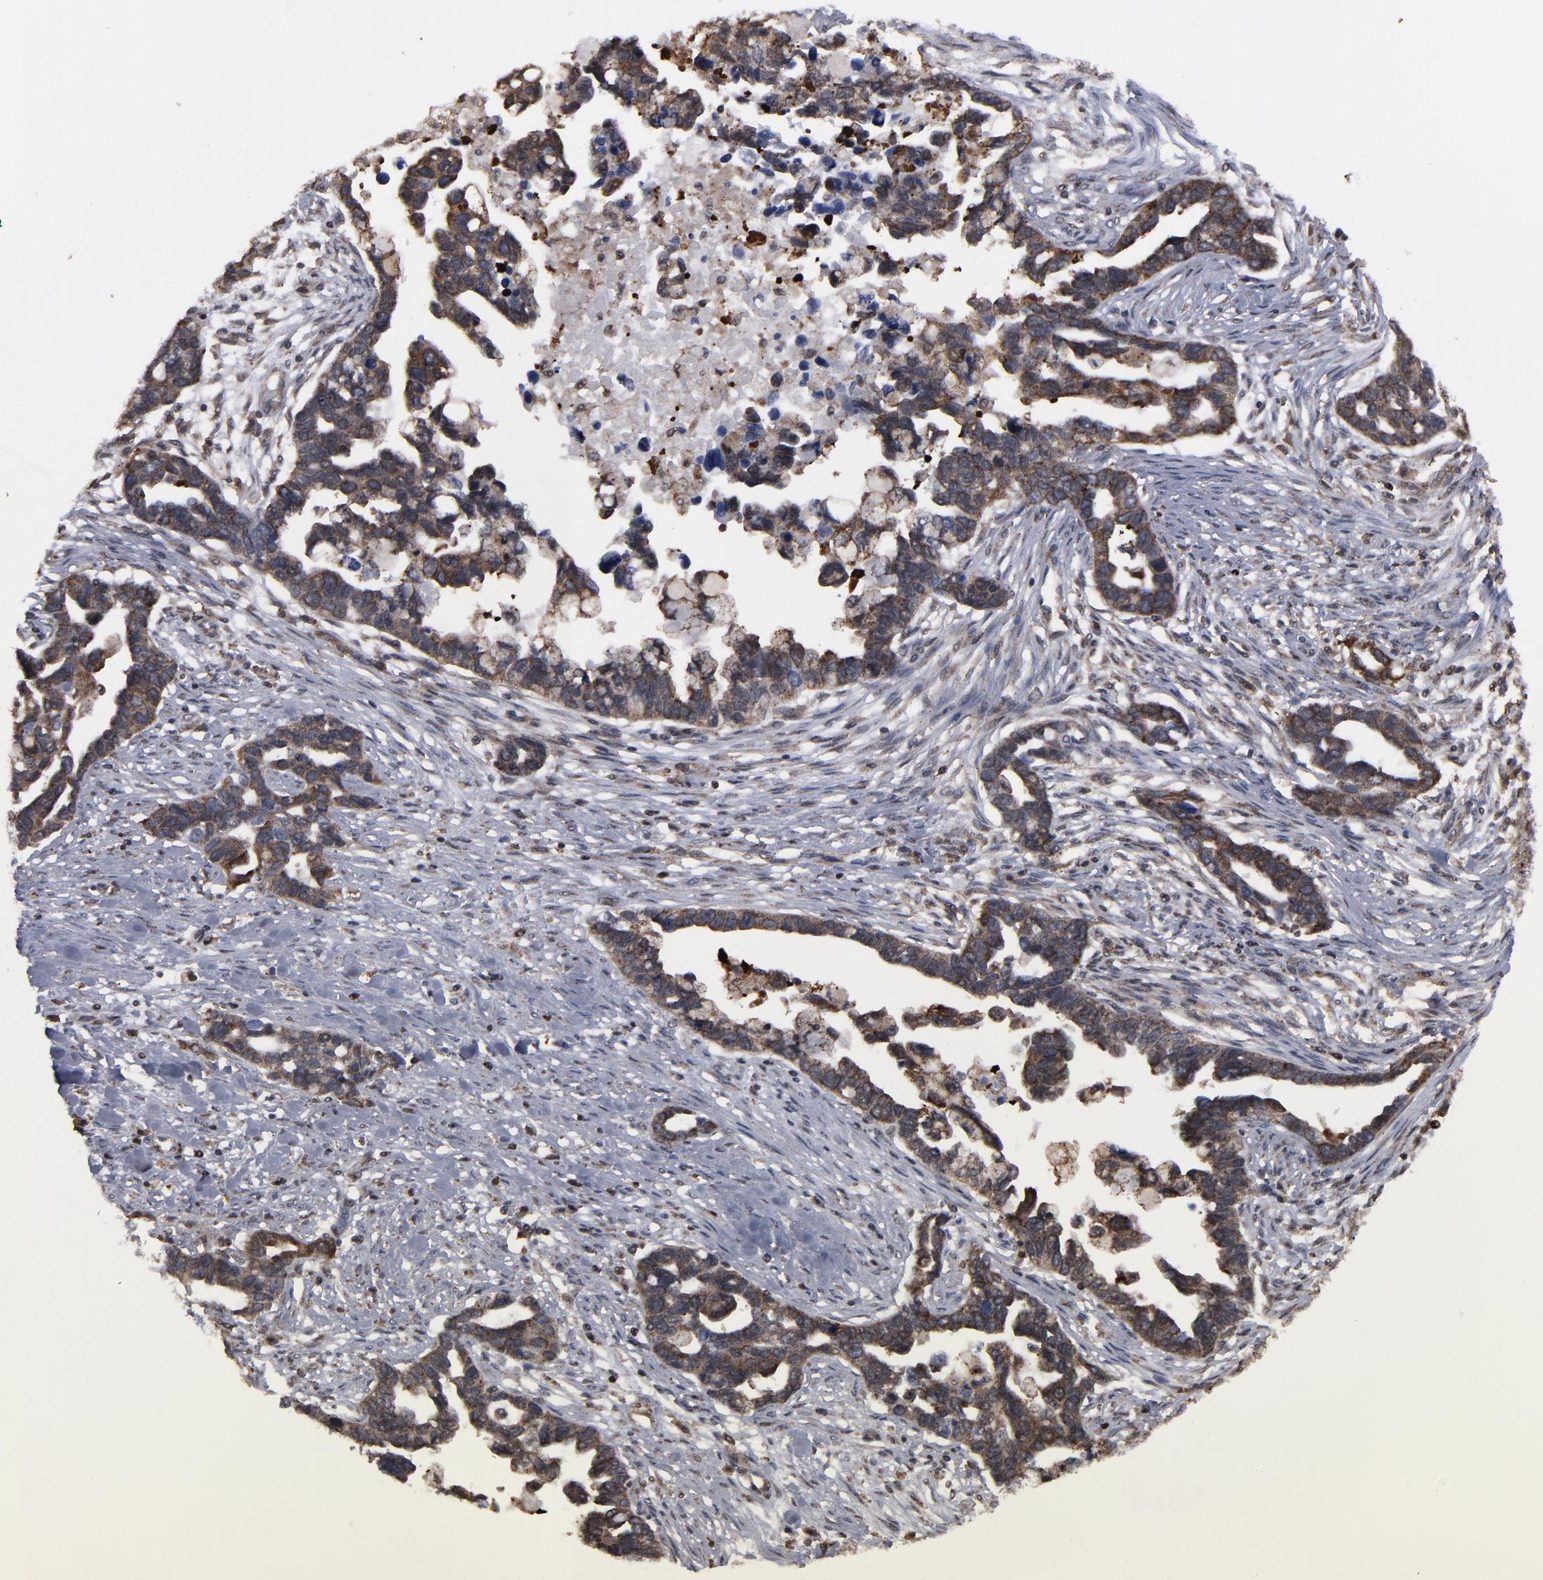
{"staining": {"intensity": "moderate", "quantity": ">75%", "location": "cytoplasmic/membranous,nuclear"}, "tissue": "ovarian cancer", "cell_type": "Tumor cells", "image_type": "cancer", "snomed": [{"axis": "morphology", "description": "Cystadenocarcinoma, serous, NOS"}, {"axis": "topography", "description": "Ovary"}], "caption": "Ovarian cancer stained with DAB (3,3'-diaminobenzidine) IHC shows medium levels of moderate cytoplasmic/membranous and nuclear positivity in approximately >75% of tumor cells.", "gene": "KIAA2026", "patient": {"sex": "female", "age": 54}}